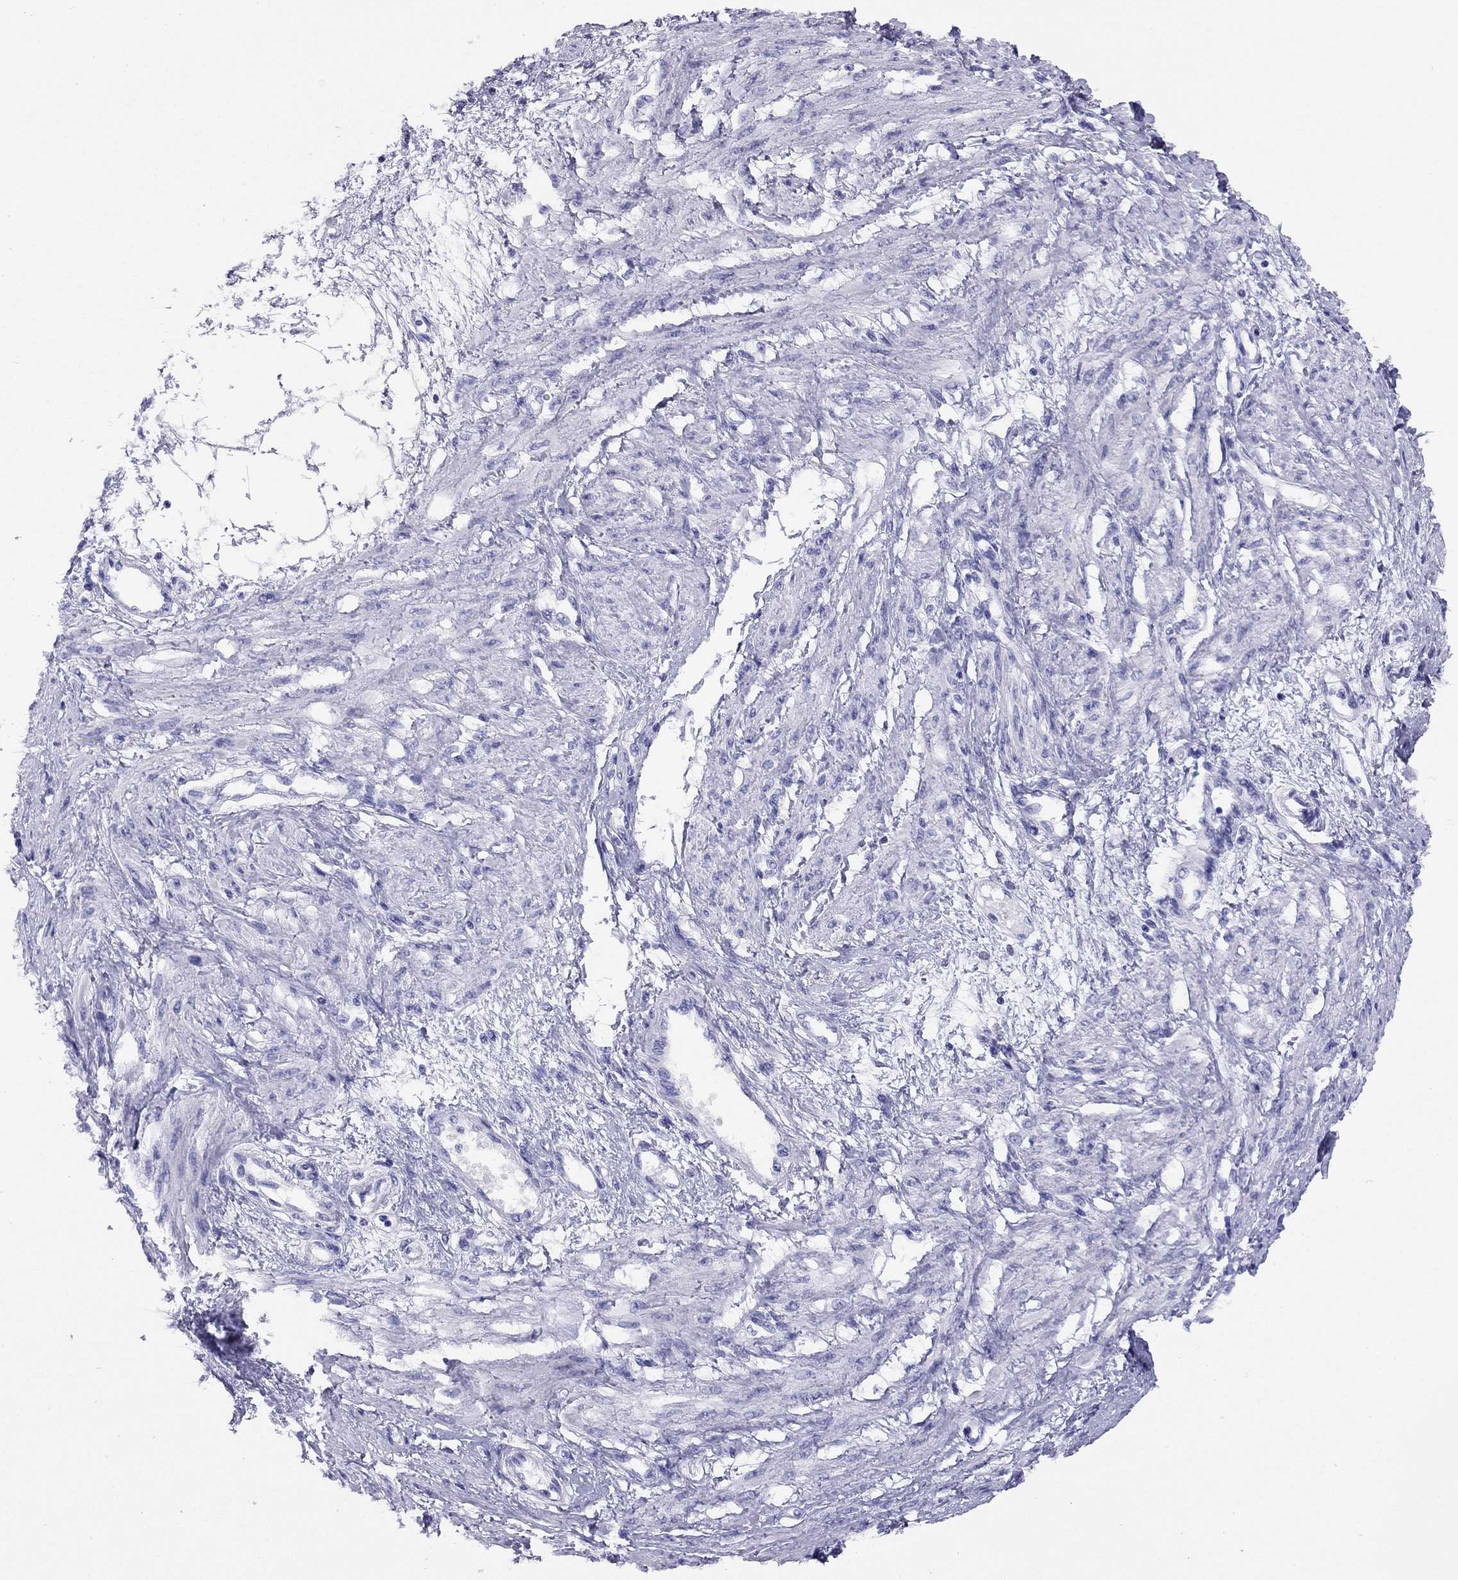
{"staining": {"intensity": "negative", "quantity": "none", "location": "none"}, "tissue": "smooth muscle", "cell_type": "Smooth muscle cells", "image_type": "normal", "snomed": [{"axis": "morphology", "description": "Normal tissue, NOS"}, {"axis": "topography", "description": "Smooth muscle"}, {"axis": "topography", "description": "Uterus"}], "caption": "Immunohistochemistry of normal human smooth muscle exhibits no staining in smooth muscle cells. (DAB IHC with hematoxylin counter stain).", "gene": "LRIT2", "patient": {"sex": "female", "age": 39}}